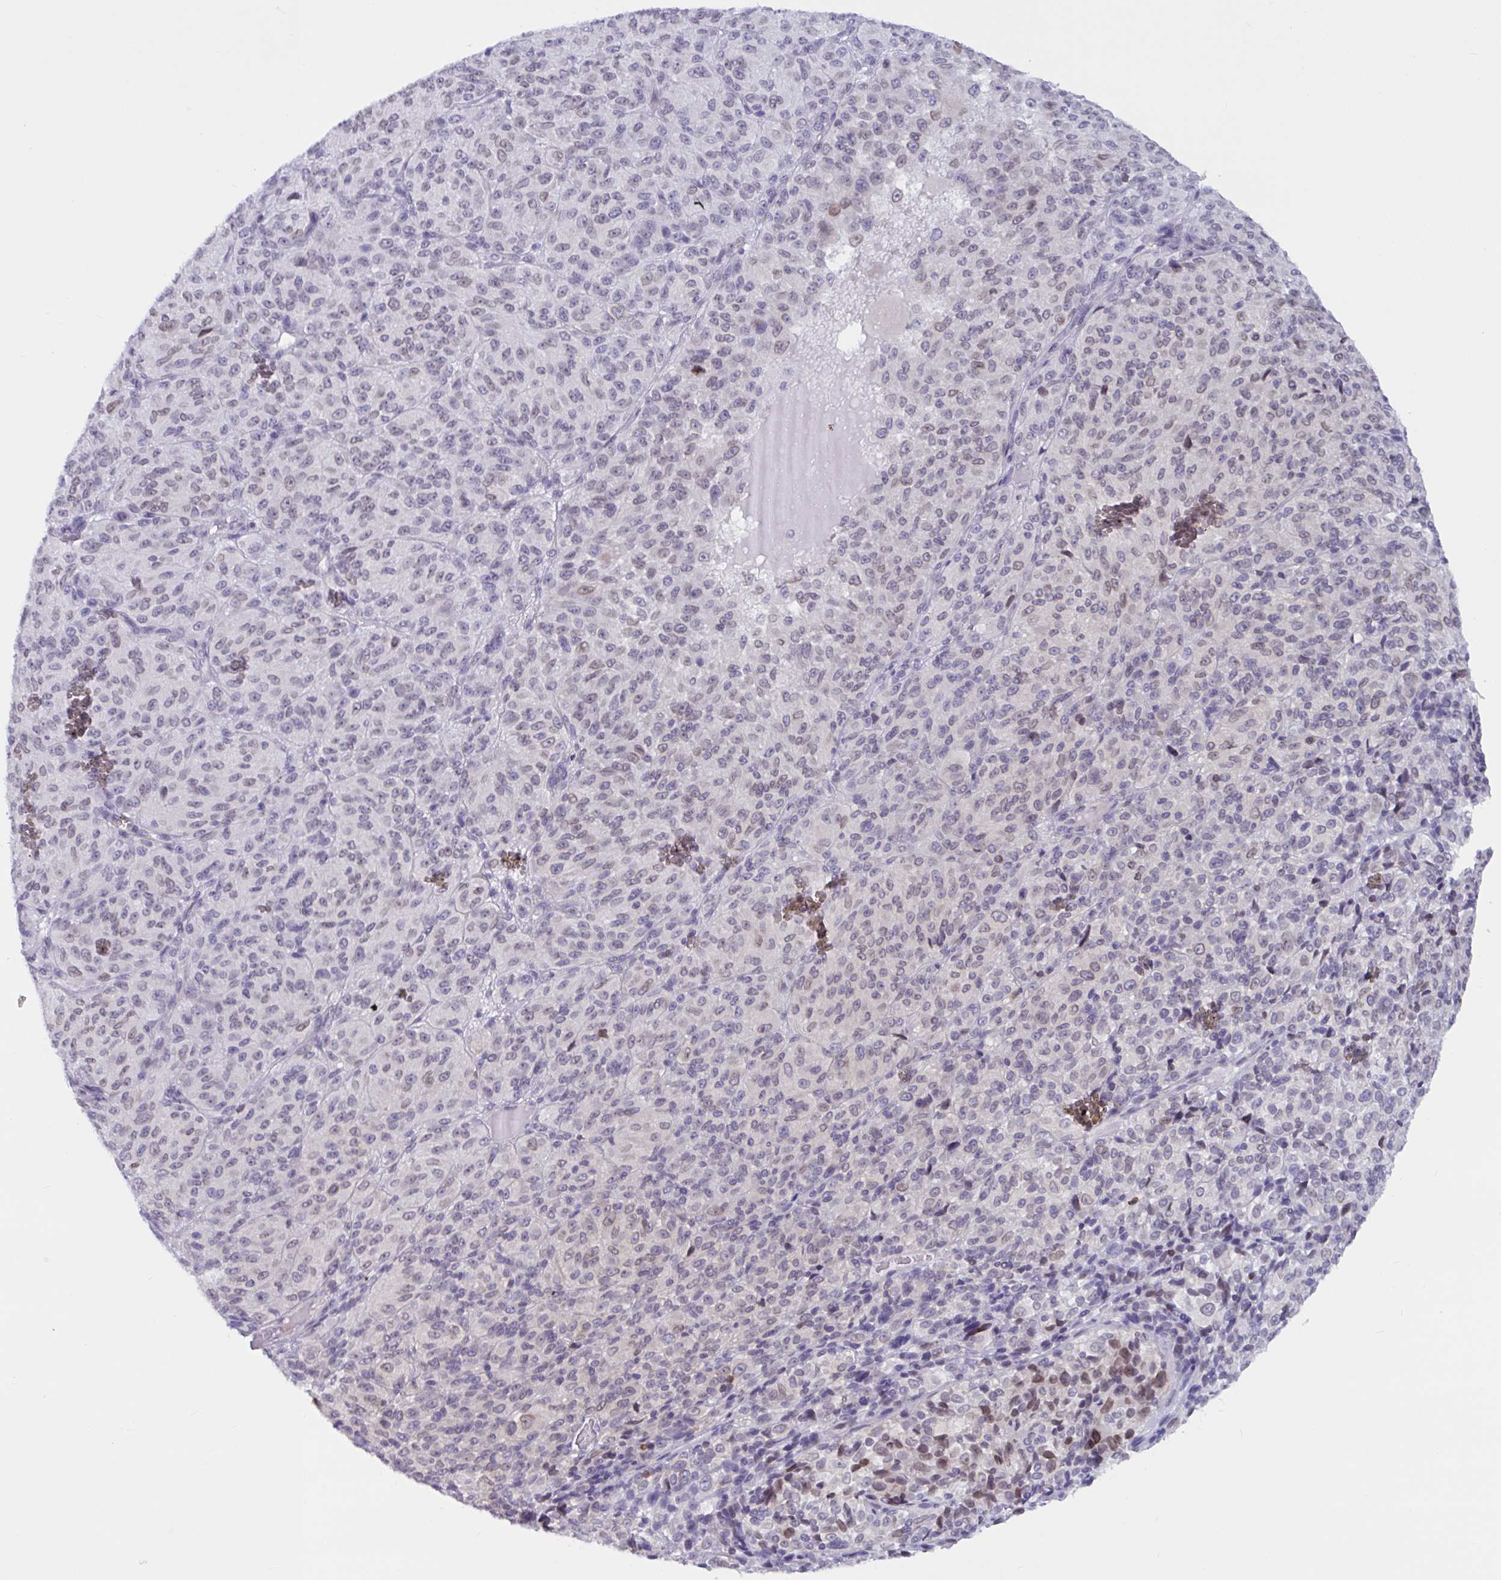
{"staining": {"intensity": "weak", "quantity": "<25%", "location": "nuclear"}, "tissue": "melanoma", "cell_type": "Tumor cells", "image_type": "cancer", "snomed": [{"axis": "morphology", "description": "Malignant melanoma, Metastatic site"}, {"axis": "topography", "description": "Brain"}], "caption": "A histopathology image of malignant melanoma (metastatic site) stained for a protein reveals no brown staining in tumor cells.", "gene": "TANK", "patient": {"sex": "female", "age": 56}}